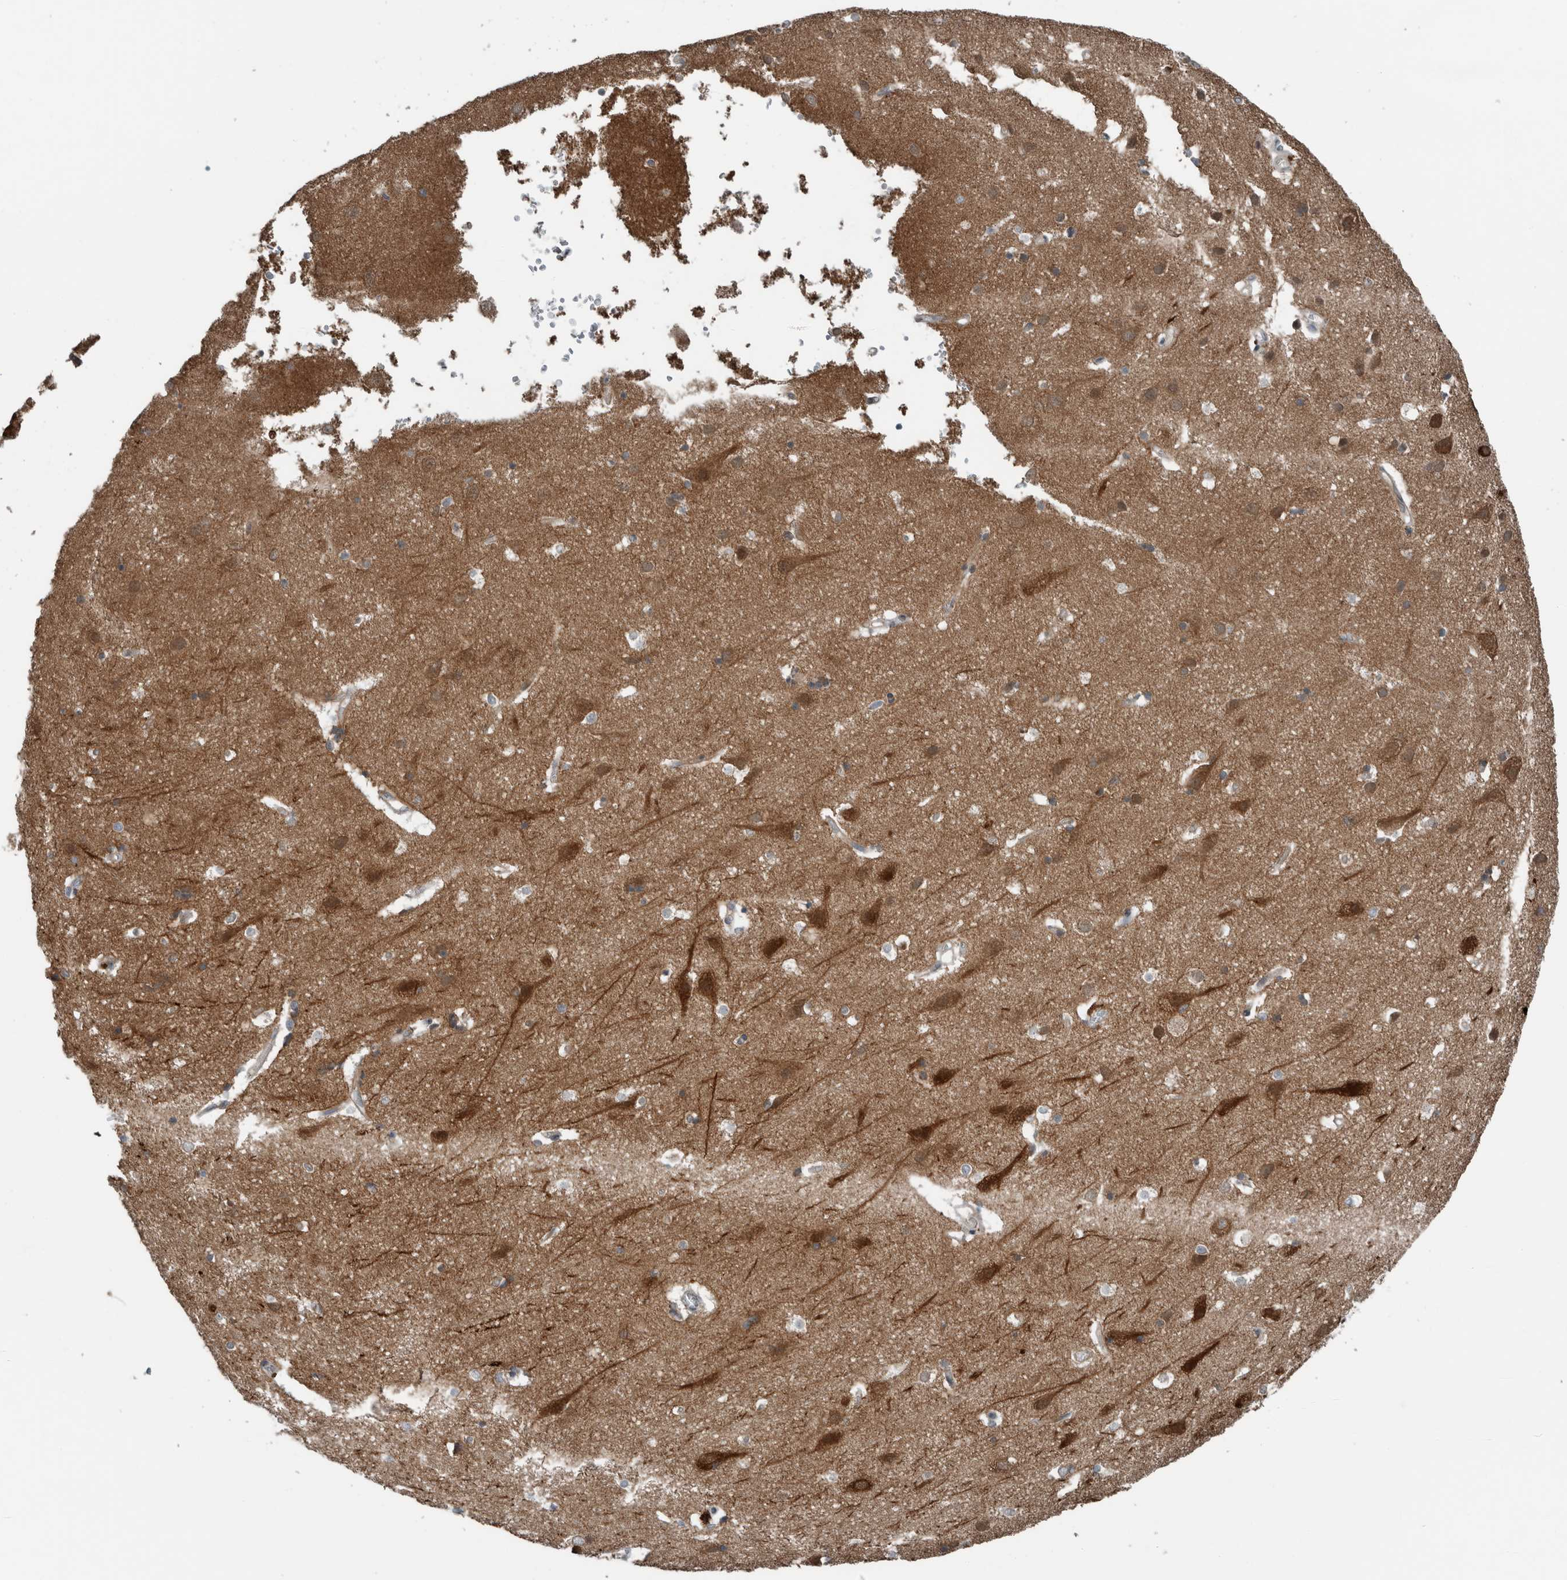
{"staining": {"intensity": "weak", "quantity": ">75%", "location": "cytoplasmic/membranous"}, "tissue": "cerebral cortex", "cell_type": "Endothelial cells", "image_type": "normal", "snomed": [{"axis": "morphology", "description": "Normal tissue, NOS"}, {"axis": "topography", "description": "Cerebral cortex"}], "caption": "Weak cytoplasmic/membranous protein expression is appreciated in about >75% of endothelial cells in cerebral cortex.", "gene": "GBA2", "patient": {"sex": "male", "age": 54}}